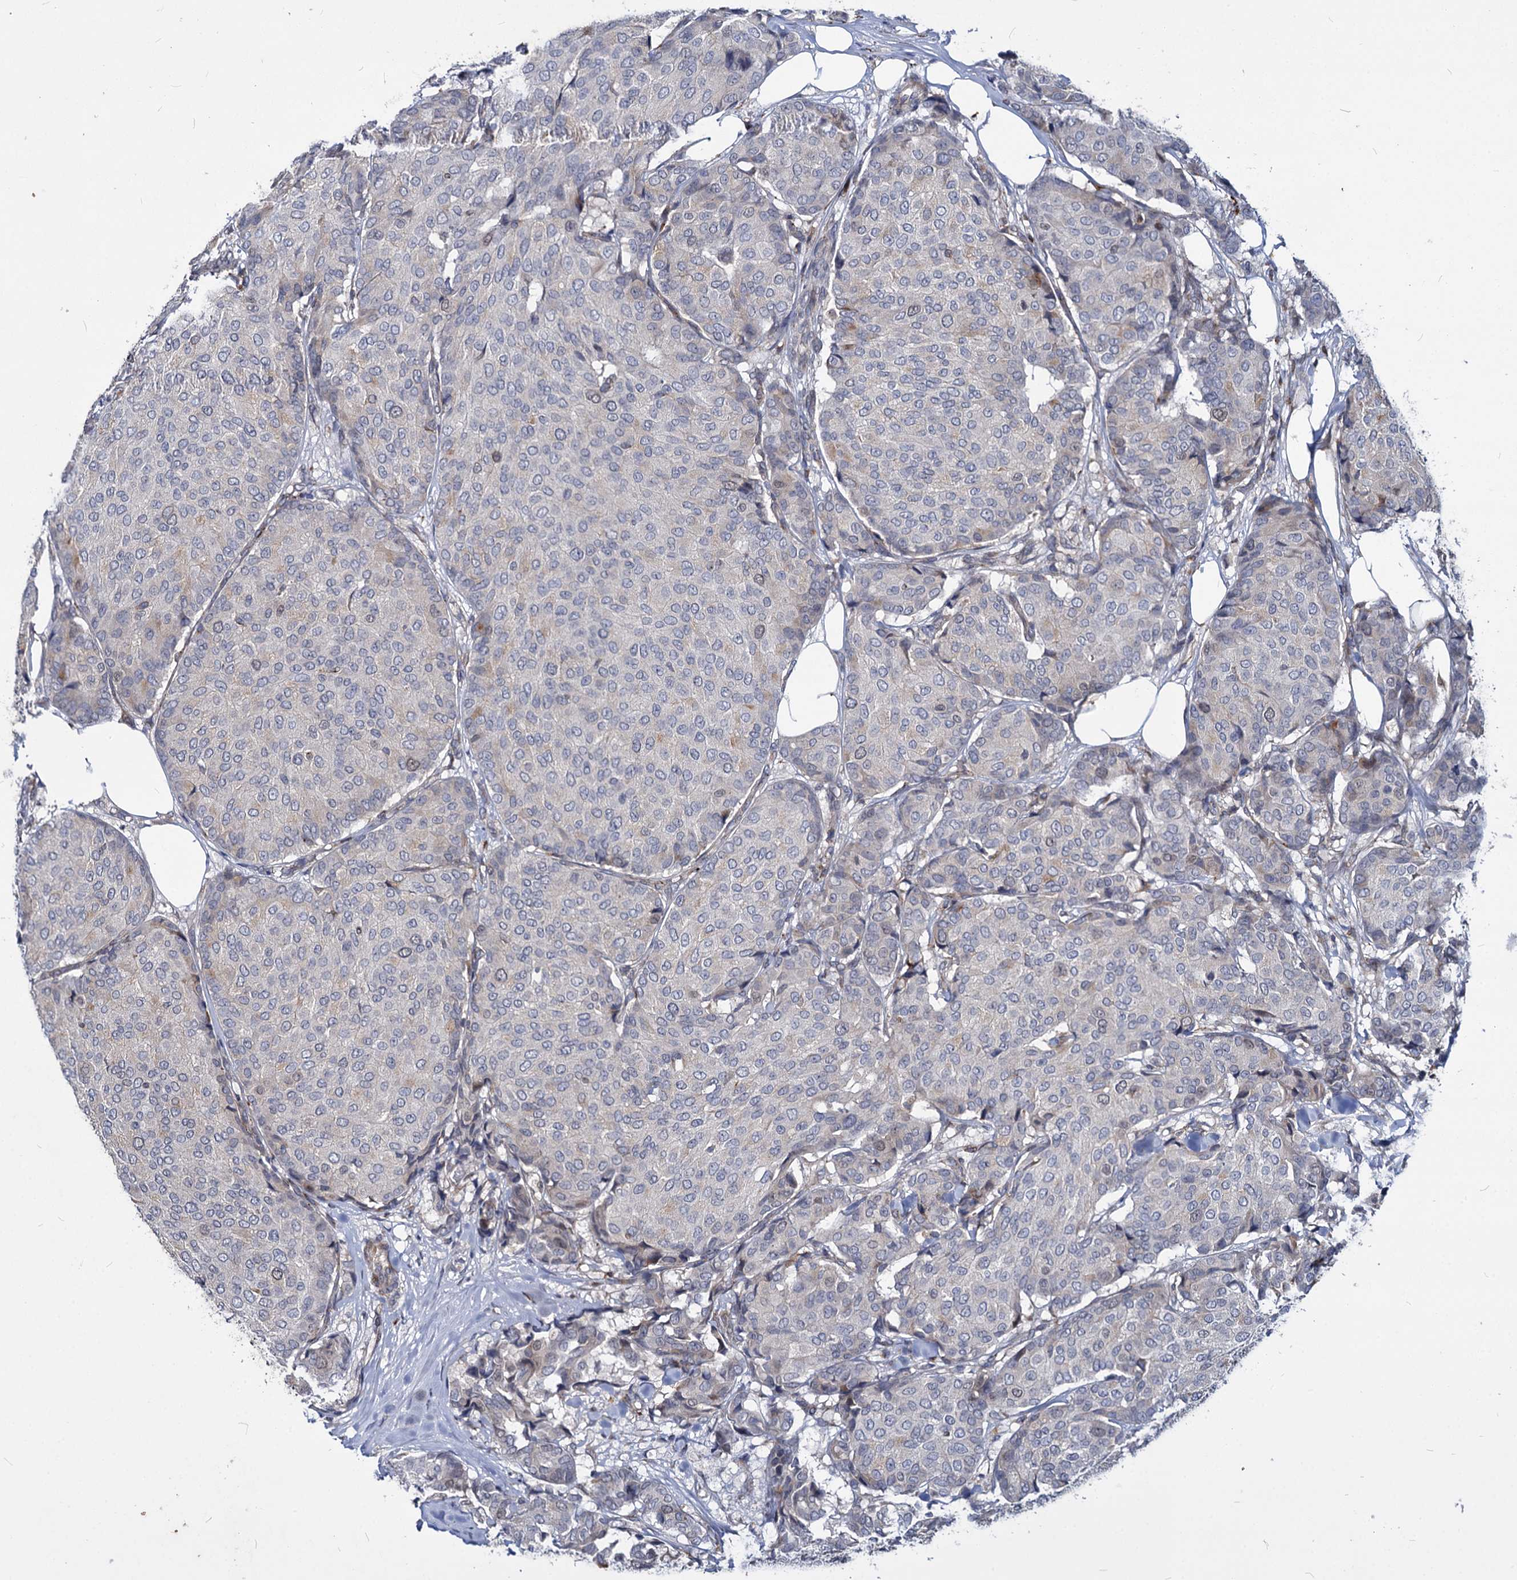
{"staining": {"intensity": "negative", "quantity": "none", "location": "none"}, "tissue": "breast cancer", "cell_type": "Tumor cells", "image_type": "cancer", "snomed": [{"axis": "morphology", "description": "Duct carcinoma"}, {"axis": "topography", "description": "Breast"}], "caption": "This is an immunohistochemistry micrograph of breast cancer. There is no positivity in tumor cells.", "gene": "C11orf86", "patient": {"sex": "female", "age": 75}}